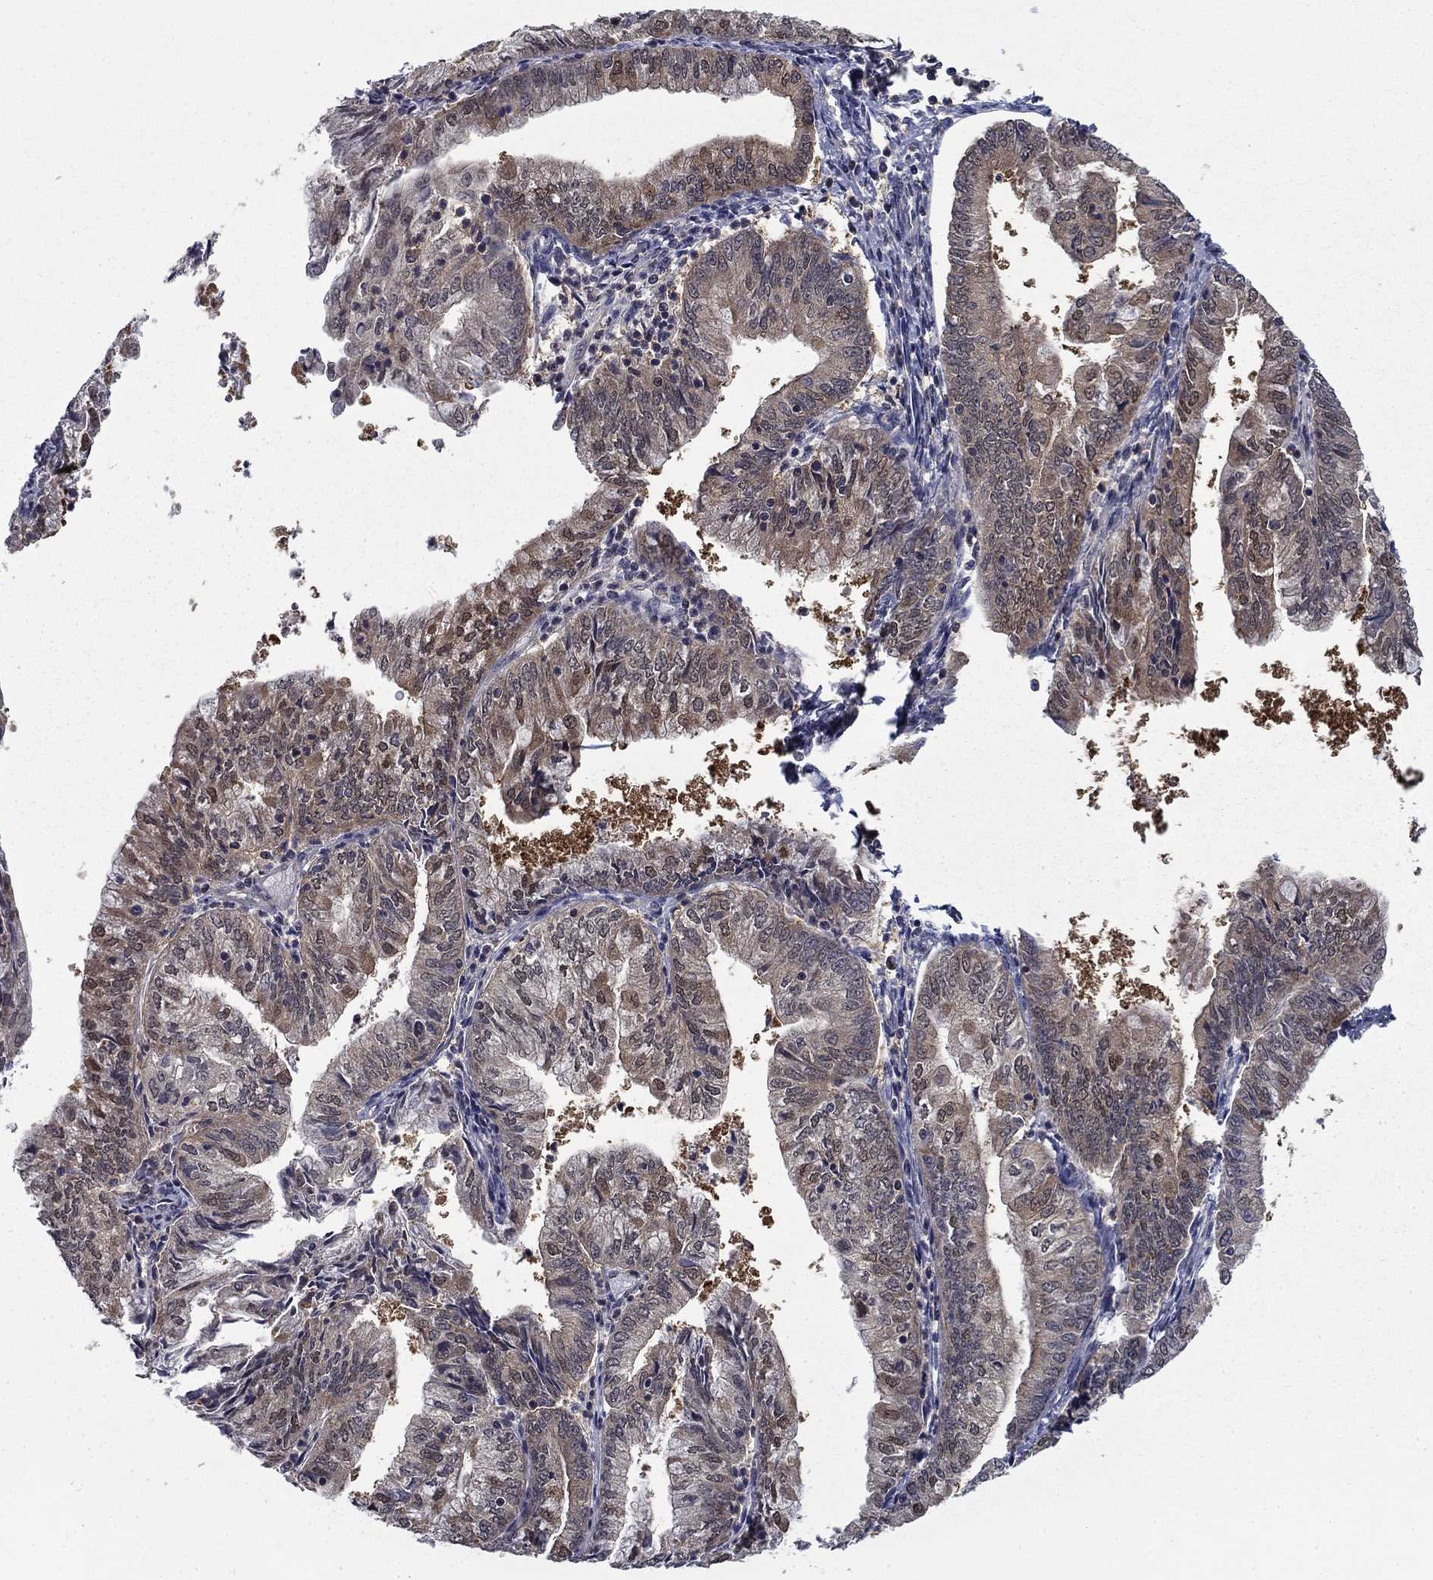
{"staining": {"intensity": "weak", "quantity": "25%-75%", "location": "cytoplasmic/membranous"}, "tissue": "endometrial cancer", "cell_type": "Tumor cells", "image_type": "cancer", "snomed": [{"axis": "morphology", "description": "Adenocarcinoma, NOS"}, {"axis": "topography", "description": "Endometrium"}], "caption": "The histopathology image exhibits a brown stain indicating the presence of a protein in the cytoplasmic/membranous of tumor cells in endometrial cancer (adenocarcinoma).", "gene": "NIT2", "patient": {"sex": "female", "age": 55}}